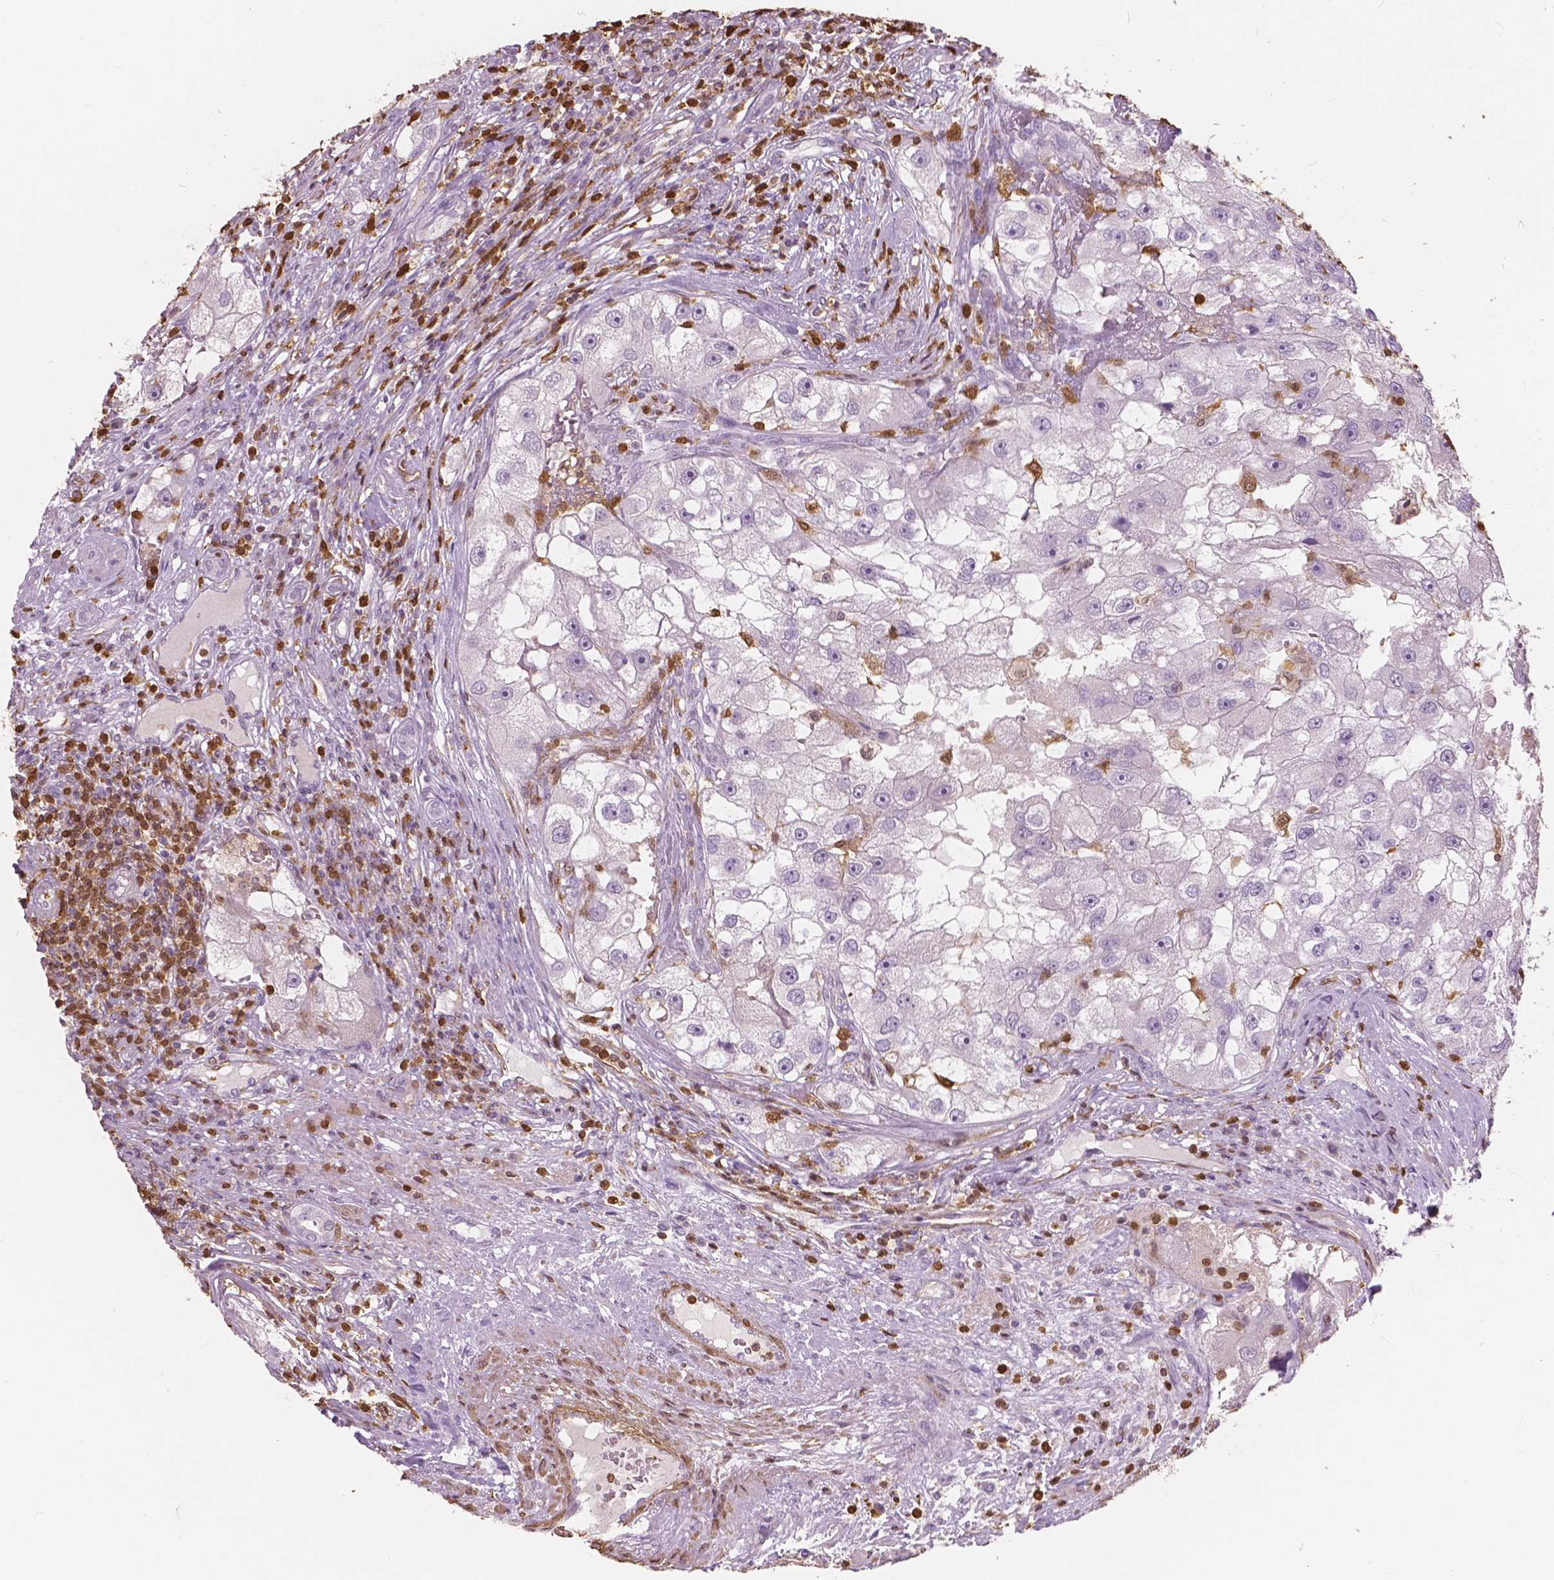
{"staining": {"intensity": "negative", "quantity": "none", "location": "none"}, "tissue": "renal cancer", "cell_type": "Tumor cells", "image_type": "cancer", "snomed": [{"axis": "morphology", "description": "Adenocarcinoma, NOS"}, {"axis": "topography", "description": "Kidney"}], "caption": "Immunohistochemical staining of renal cancer exhibits no significant staining in tumor cells.", "gene": "S100A4", "patient": {"sex": "male", "age": 63}}